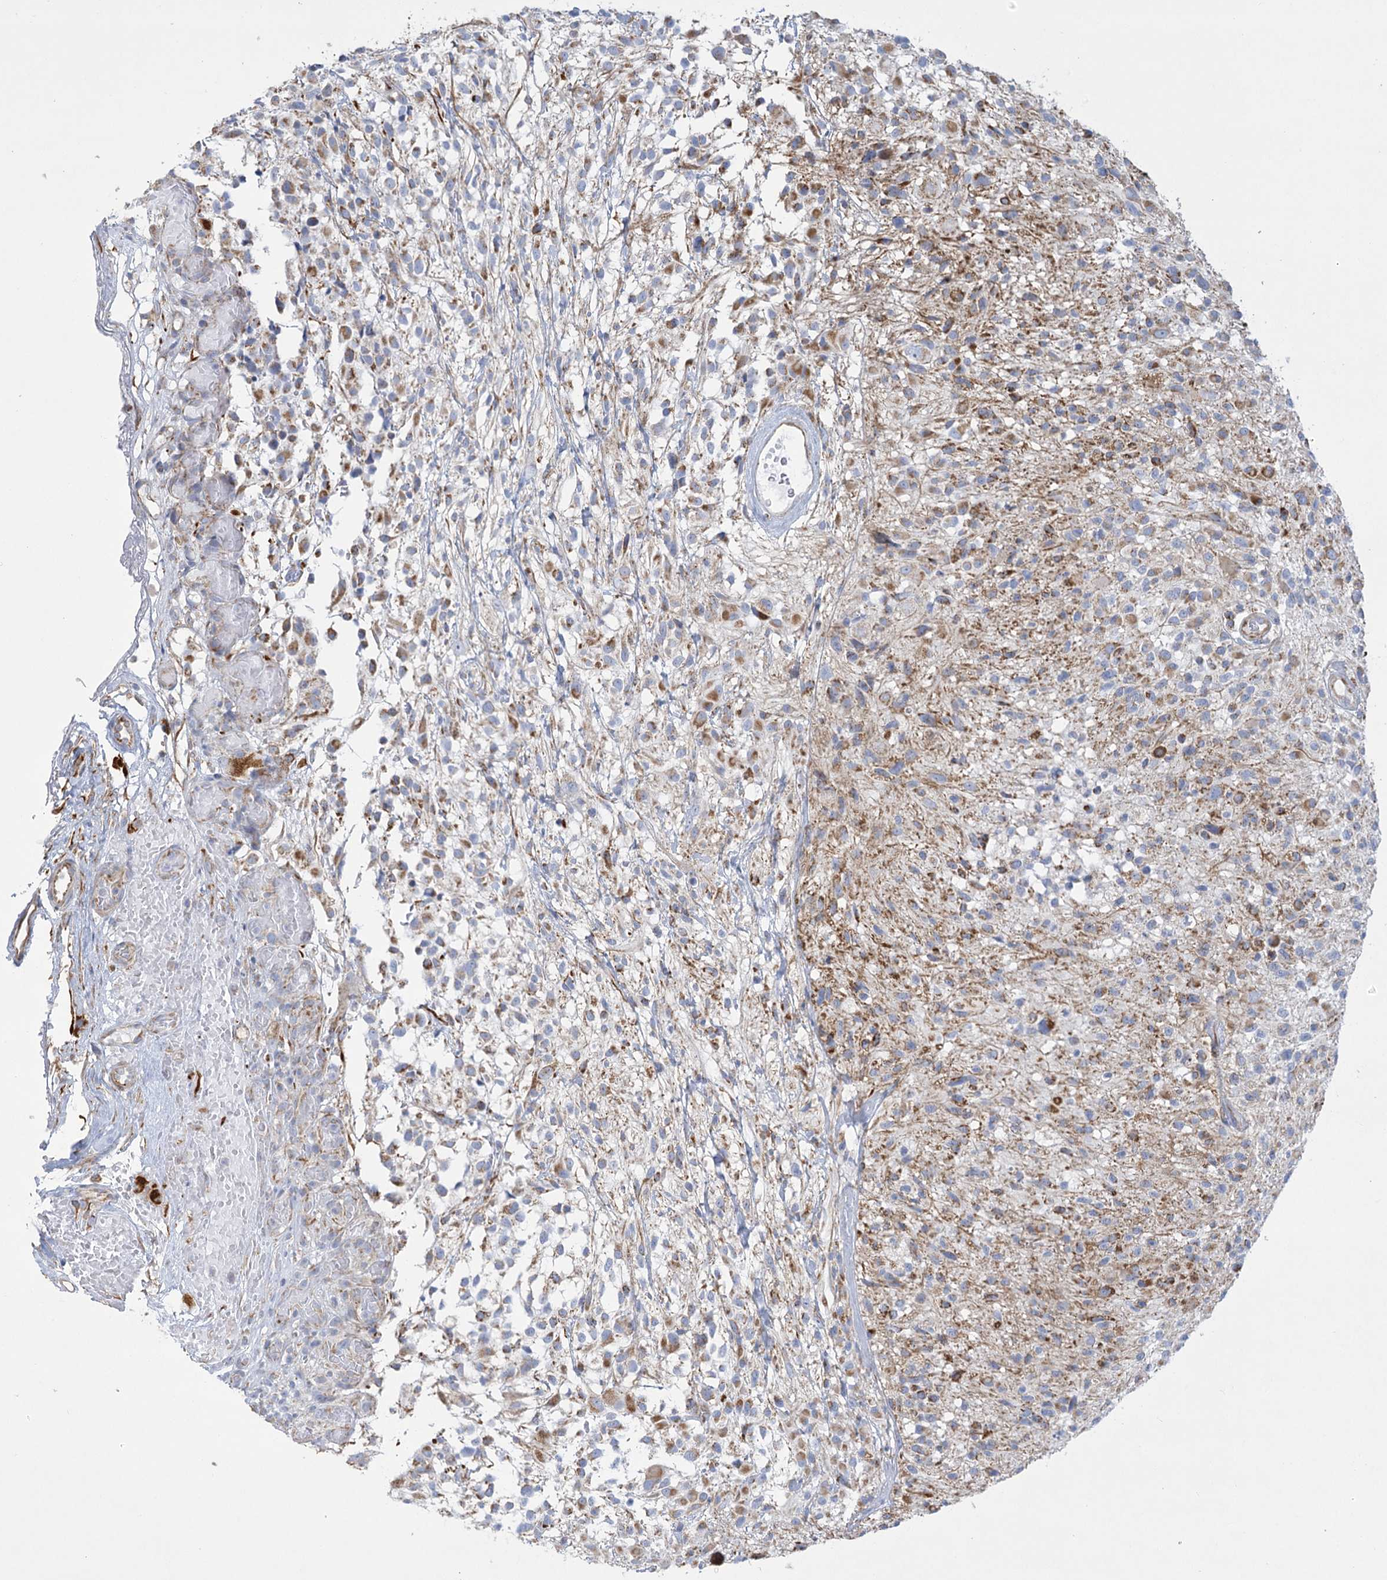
{"staining": {"intensity": "moderate", "quantity": "25%-75%", "location": "cytoplasmic/membranous"}, "tissue": "glioma", "cell_type": "Tumor cells", "image_type": "cancer", "snomed": [{"axis": "morphology", "description": "Glioma, malignant, High grade"}, {"axis": "morphology", "description": "Glioblastoma, NOS"}, {"axis": "topography", "description": "Brain"}], "caption": "Protein staining by immunohistochemistry displays moderate cytoplasmic/membranous staining in about 25%-75% of tumor cells in high-grade glioma (malignant).", "gene": "DHTKD1", "patient": {"sex": "male", "age": 60}}